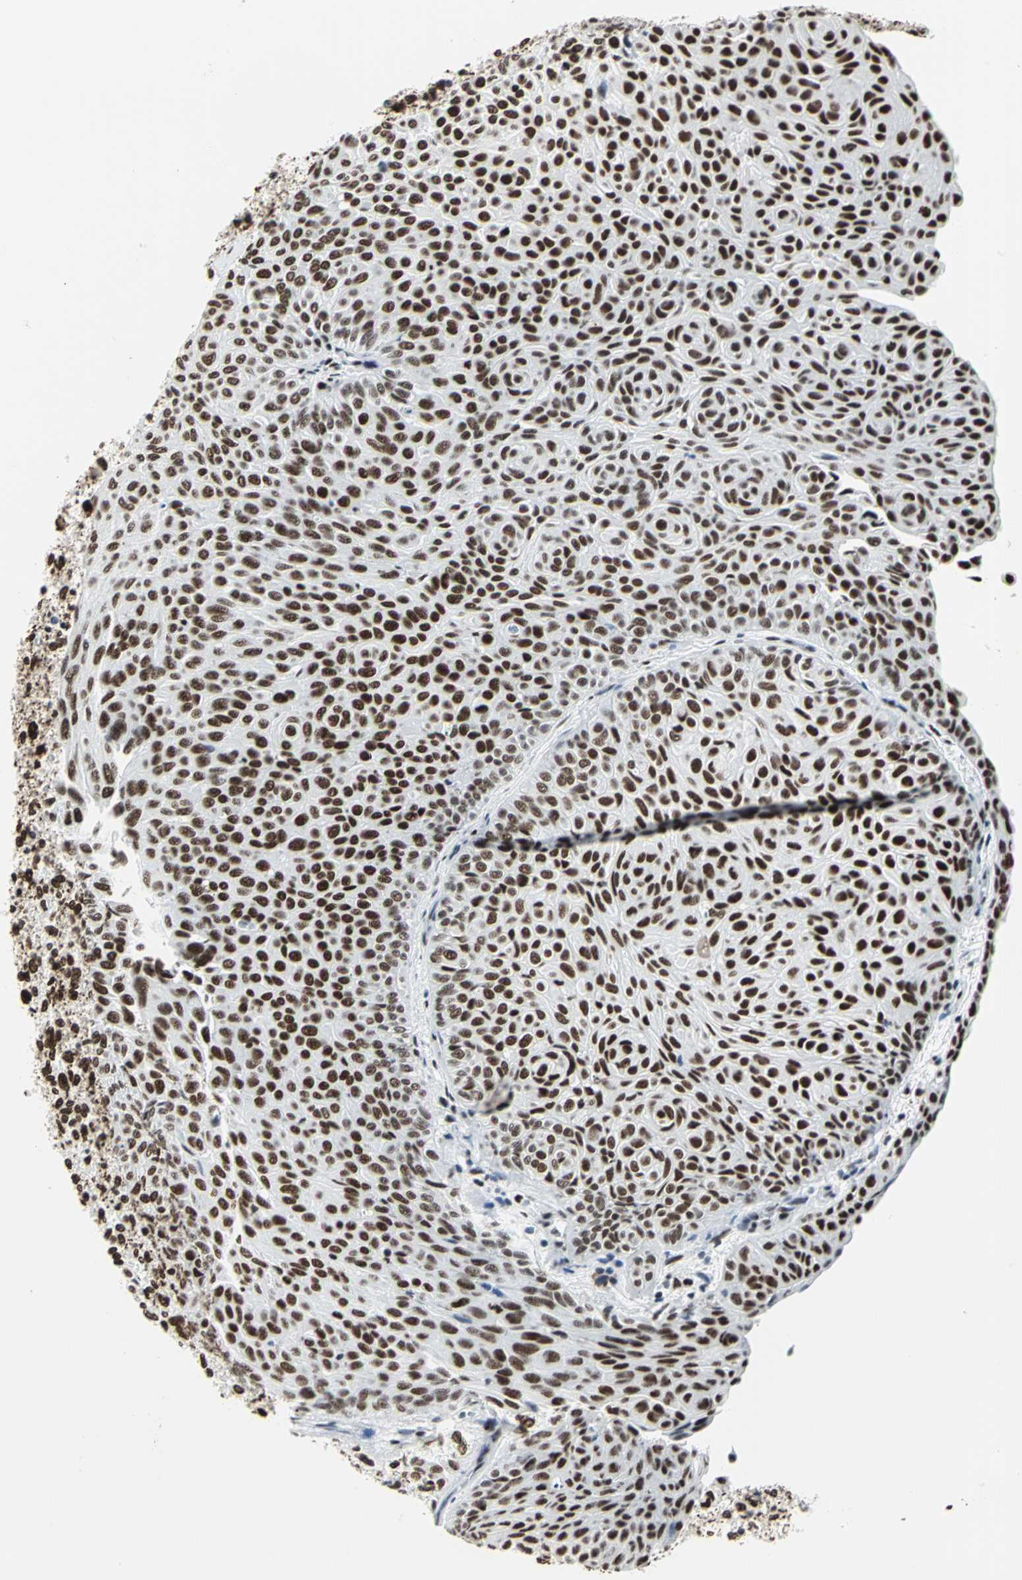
{"staining": {"intensity": "strong", "quantity": ">75%", "location": "nuclear"}, "tissue": "urothelial cancer", "cell_type": "Tumor cells", "image_type": "cancer", "snomed": [{"axis": "morphology", "description": "Urothelial carcinoma, Low grade"}, {"axis": "topography", "description": "Urinary bladder"}], "caption": "This photomicrograph exhibits immunohistochemistry (IHC) staining of urothelial cancer, with high strong nuclear expression in about >75% of tumor cells.", "gene": "HDAC2", "patient": {"sex": "male", "age": 78}}